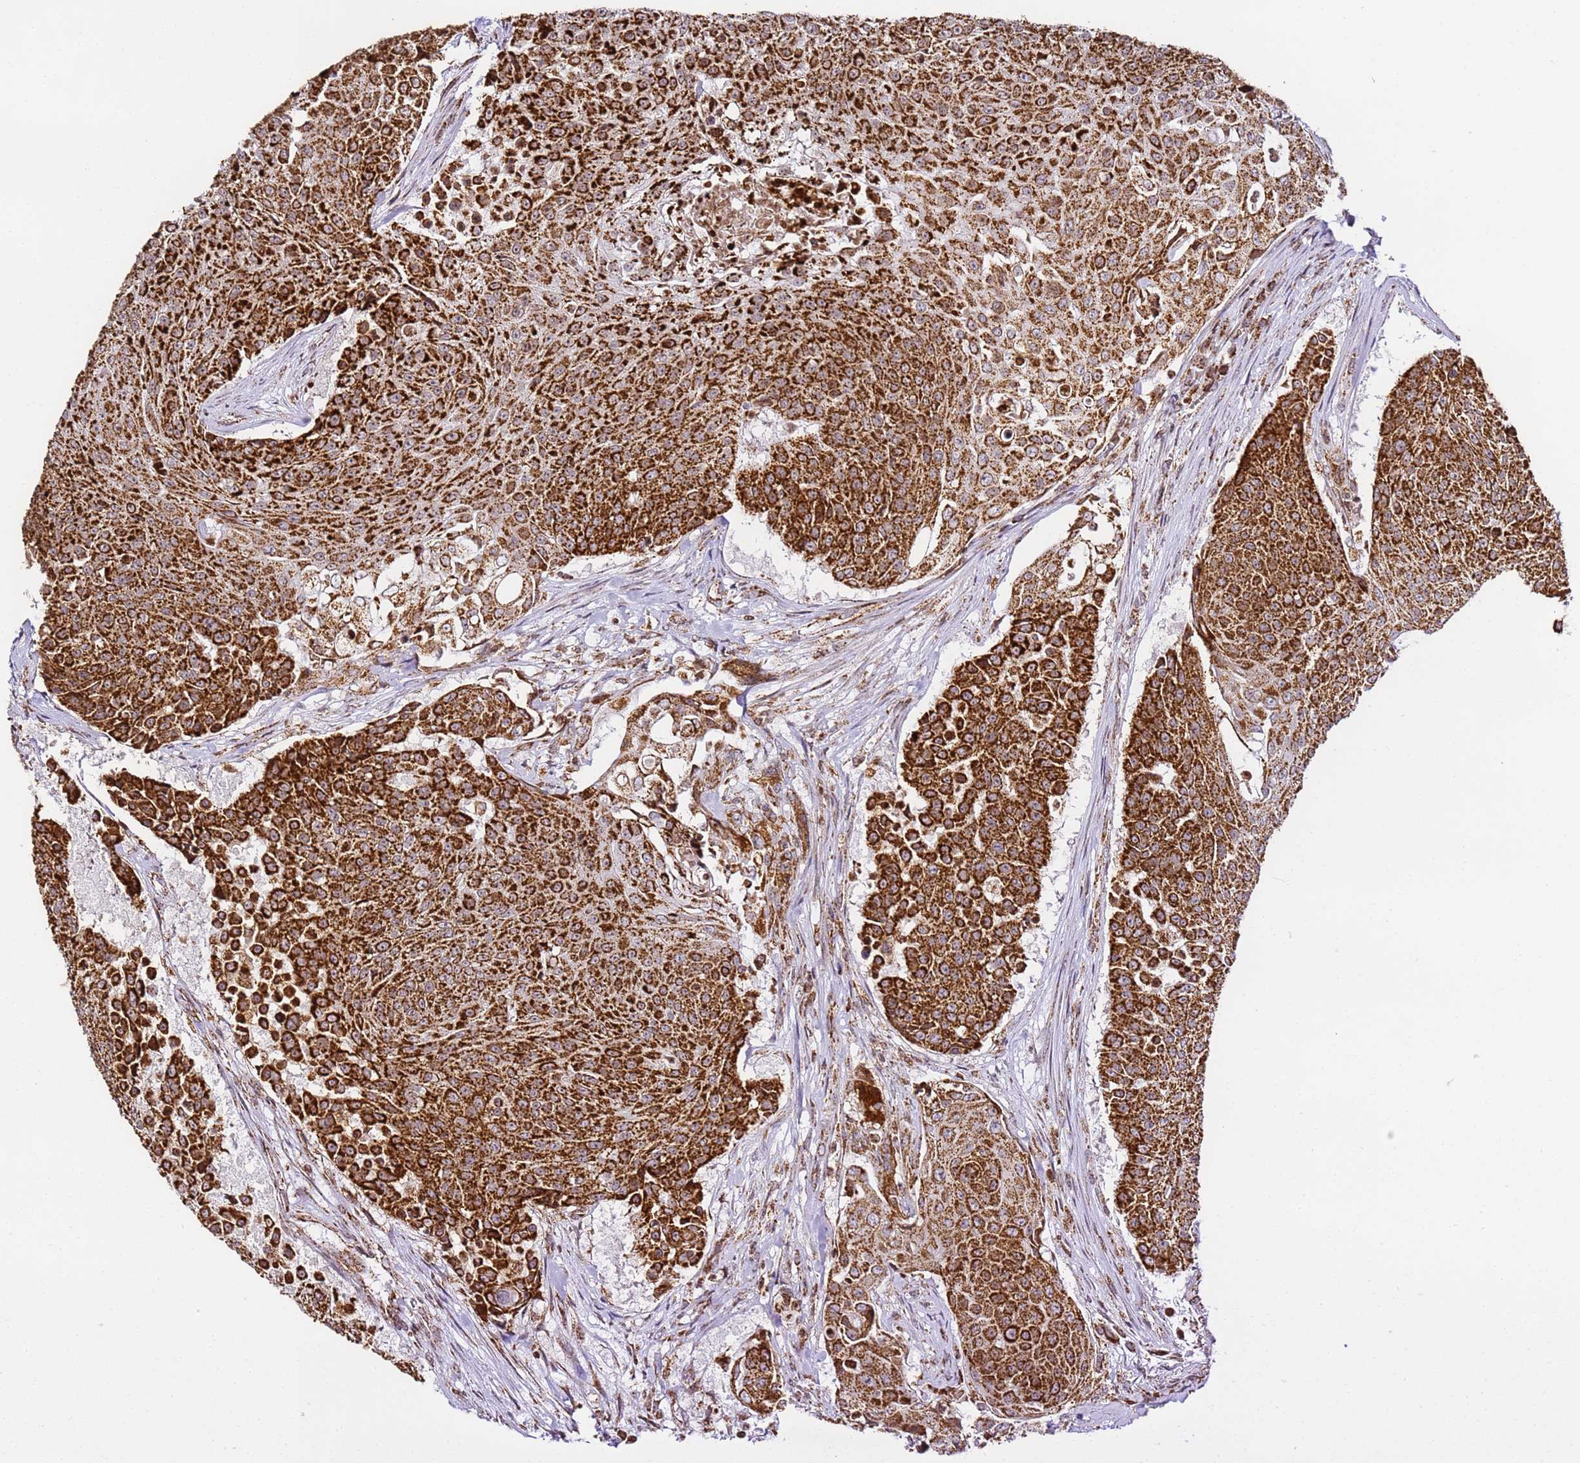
{"staining": {"intensity": "strong", "quantity": ">75%", "location": "cytoplasmic/membranous"}, "tissue": "urothelial cancer", "cell_type": "Tumor cells", "image_type": "cancer", "snomed": [{"axis": "morphology", "description": "Urothelial carcinoma, High grade"}, {"axis": "topography", "description": "Urinary bladder"}], "caption": "An image of high-grade urothelial carcinoma stained for a protein displays strong cytoplasmic/membranous brown staining in tumor cells.", "gene": "HSPE1", "patient": {"sex": "female", "age": 63}}